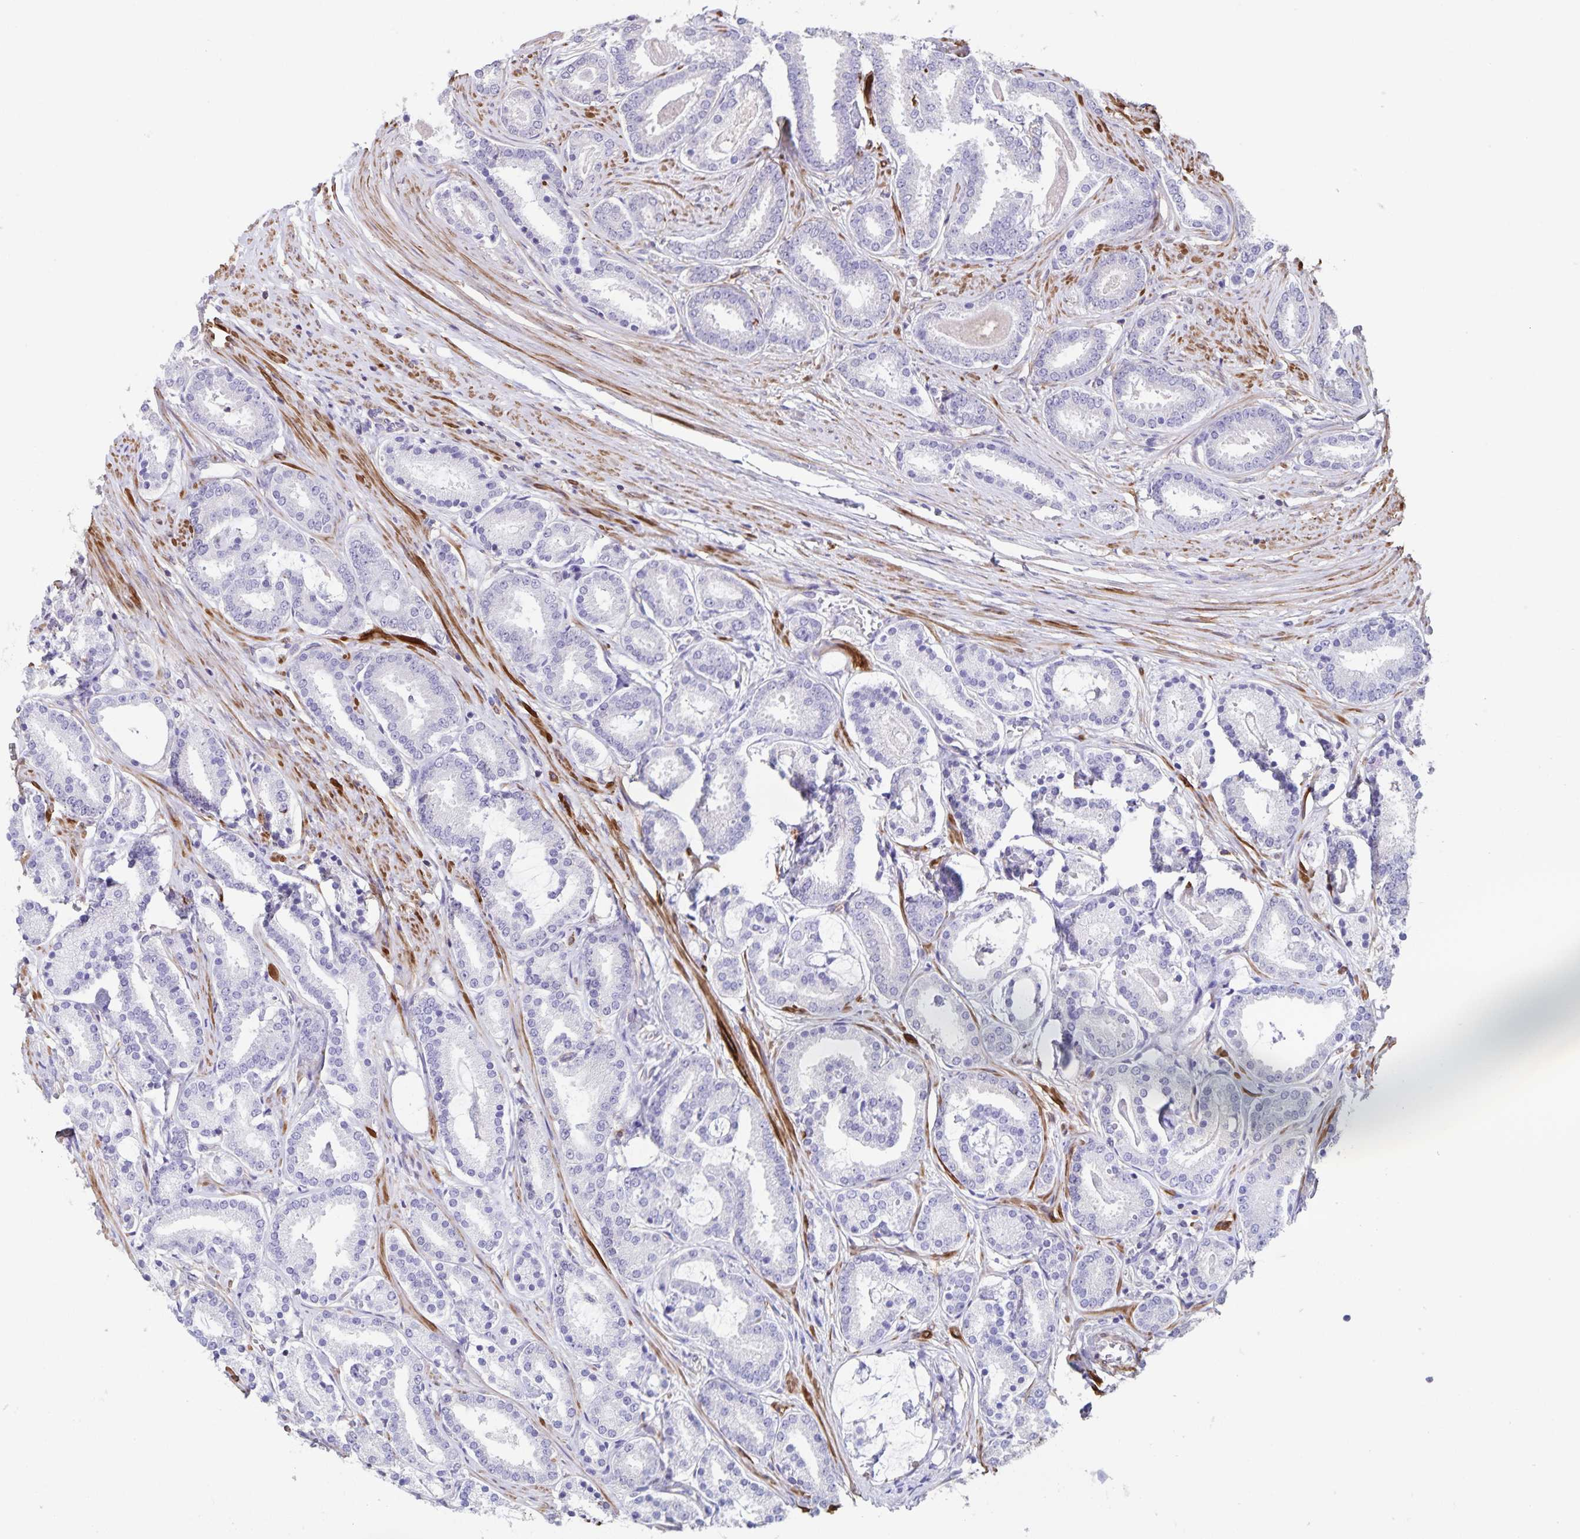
{"staining": {"intensity": "negative", "quantity": "none", "location": "none"}, "tissue": "prostate cancer", "cell_type": "Tumor cells", "image_type": "cancer", "snomed": [{"axis": "morphology", "description": "Adenocarcinoma, High grade"}, {"axis": "topography", "description": "Prostate"}], "caption": "Image shows no protein positivity in tumor cells of high-grade adenocarcinoma (prostate) tissue.", "gene": "SYNM", "patient": {"sex": "male", "age": 63}}